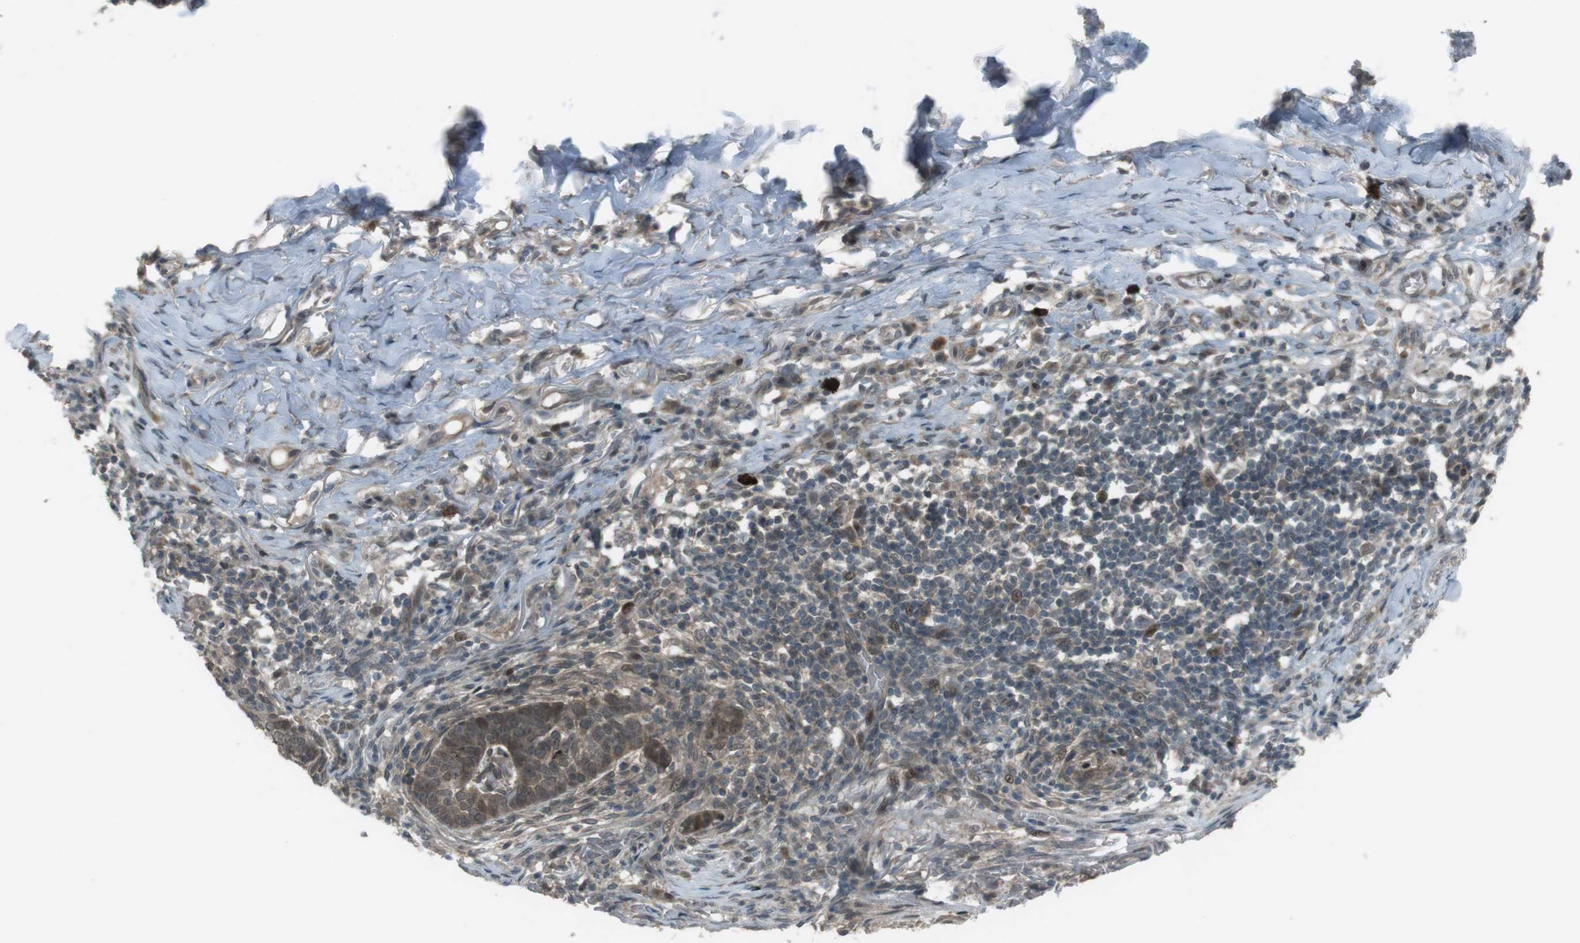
{"staining": {"intensity": "weak", "quantity": ">75%", "location": "cytoplasmic/membranous,nuclear"}, "tissue": "skin cancer", "cell_type": "Tumor cells", "image_type": "cancer", "snomed": [{"axis": "morphology", "description": "Basal cell carcinoma"}, {"axis": "topography", "description": "Skin"}], "caption": "A high-resolution photomicrograph shows immunohistochemistry (IHC) staining of skin cancer, which shows weak cytoplasmic/membranous and nuclear expression in about >75% of tumor cells.", "gene": "SLITRK5", "patient": {"sex": "male", "age": 85}}